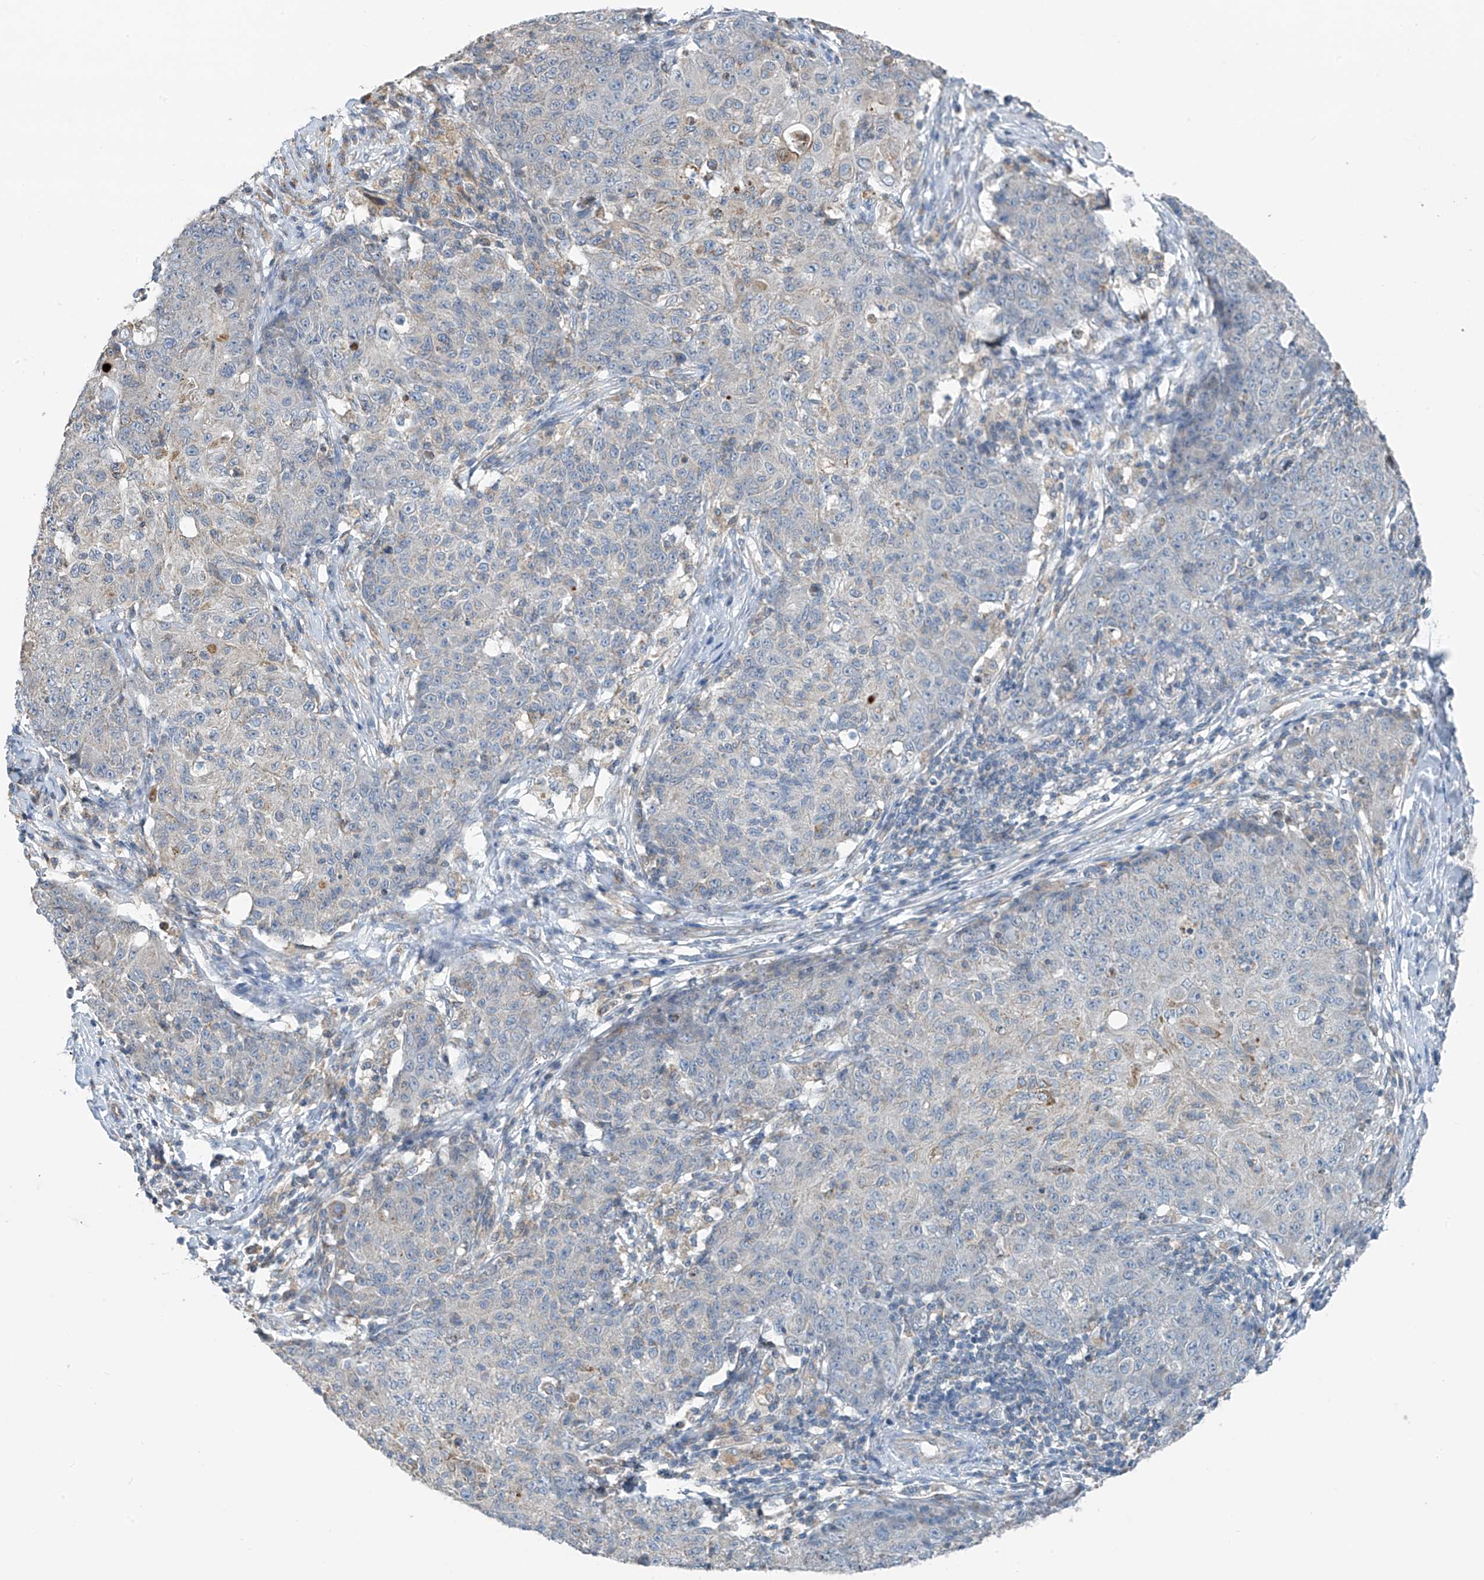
{"staining": {"intensity": "negative", "quantity": "none", "location": "none"}, "tissue": "ovarian cancer", "cell_type": "Tumor cells", "image_type": "cancer", "snomed": [{"axis": "morphology", "description": "Carcinoma, endometroid"}, {"axis": "topography", "description": "Ovary"}], "caption": "Immunohistochemistry (IHC) image of endometroid carcinoma (ovarian) stained for a protein (brown), which displays no expression in tumor cells. (DAB (3,3'-diaminobenzidine) immunohistochemistry (IHC) with hematoxylin counter stain).", "gene": "SYN3", "patient": {"sex": "female", "age": 42}}